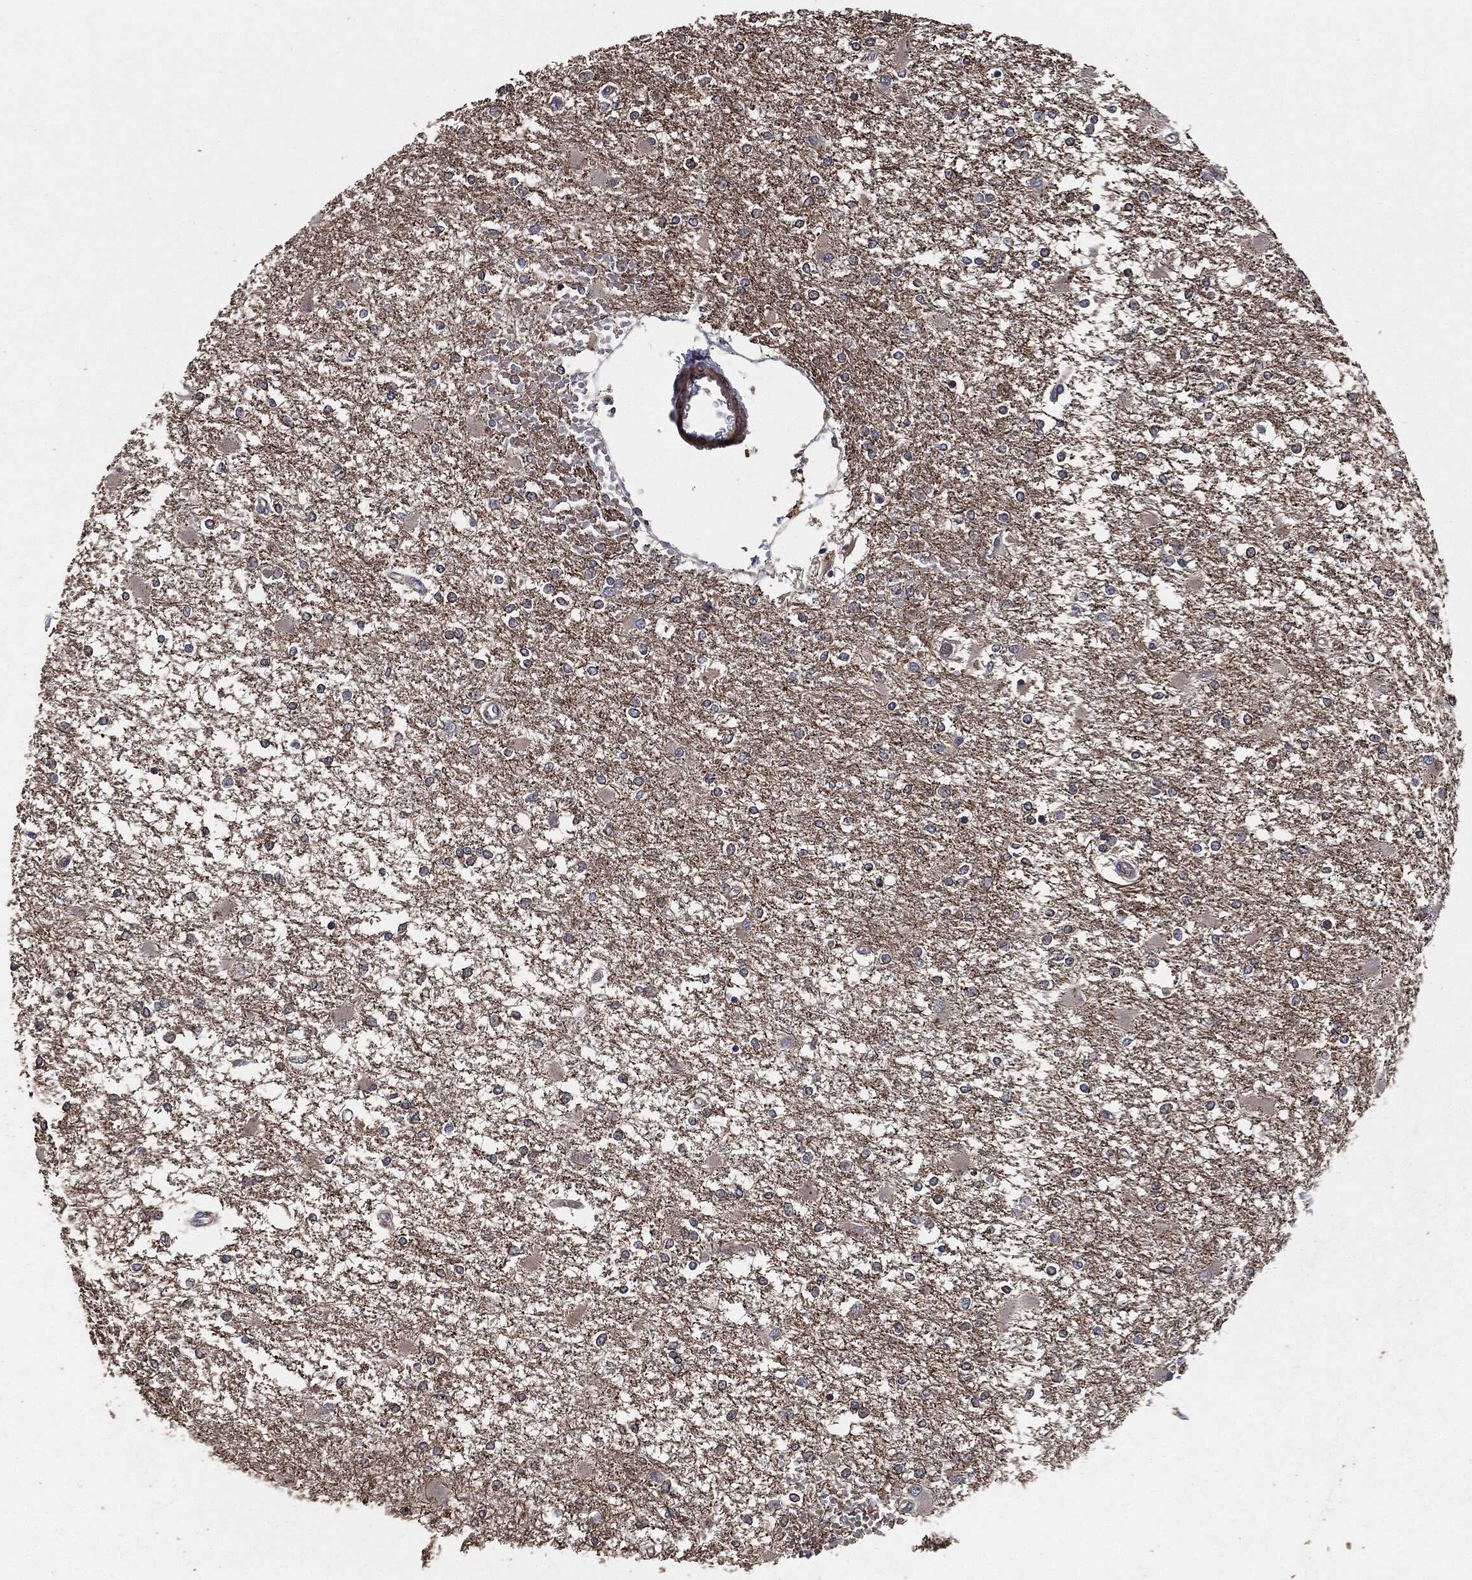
{"staining": {"intensity": "negative", "quantity": "none", "location": "none"}, "tissue": "glioma", "cell_type": "Tumor cells", "image_type": "cancer", "snomed": [{"axis": "morphology", "description": "Glioma, malignant, High grade"}, {"axis": "topography", "description": "Cerebral cortex"}], "caption": "The image demonstrates no significant staining in tumor cells of malignant glioma (high-grade).", "gene": "STK3", "patient": {"sex": "male", "age": 79}}